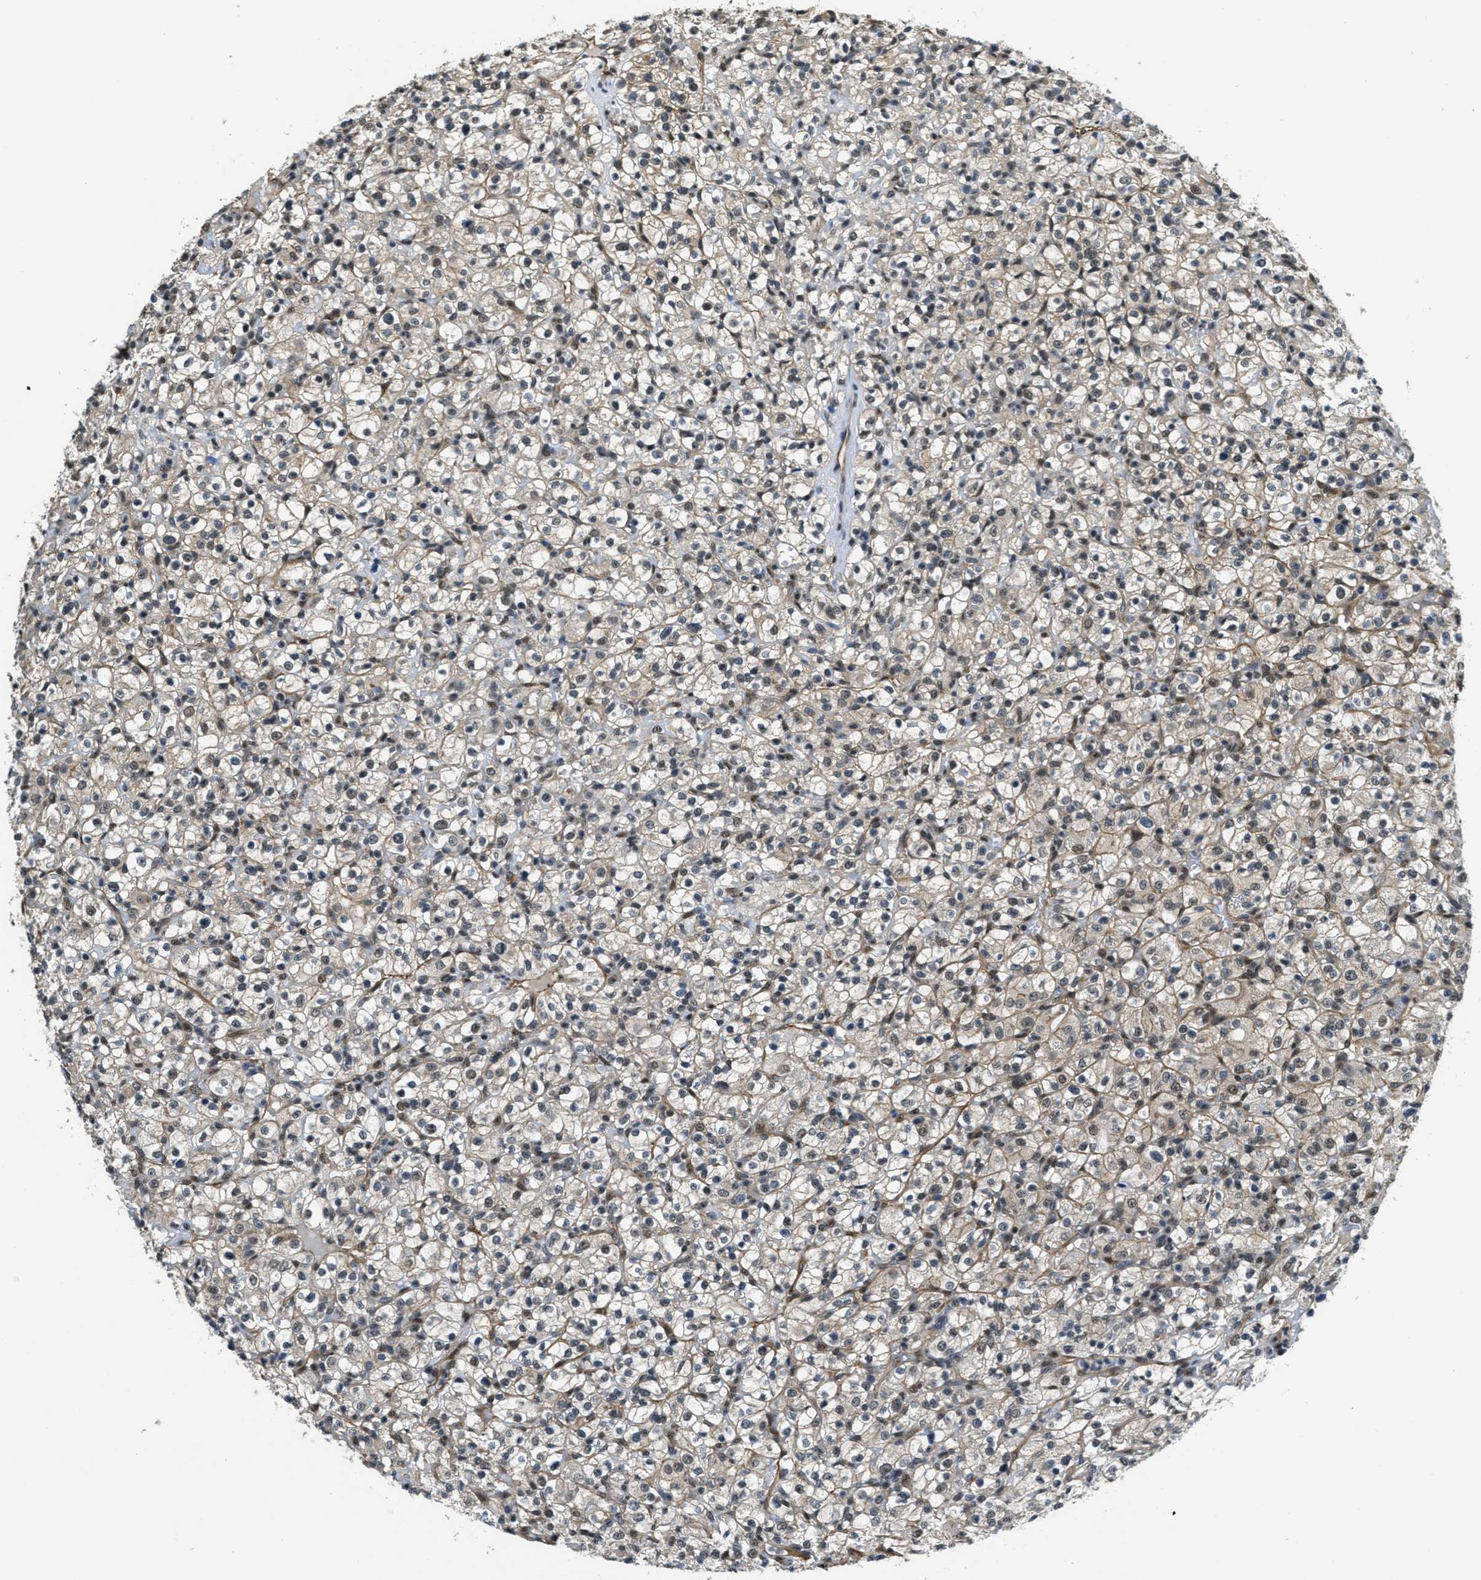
{"staining": {"intensity": "moderate", "quantity": "25%-75%", "location": "nuclear"}, "tissue": "renal cancer", "cell_type": "Tumor cells", "image_type": "cancer", "snomed": [{"axis": "morphology", "description": "Normal tissue, NOS"}, {"axis": "morphology", "description": "Adenocarcinoma, NOS"}, {"axis": "topography", "description": "Kidney"}], "caption": "A medium amount of moderate nuclear expression is seen in about 25%-75% of tumor cells in renal cancer (adenocarcinoma) tissue.", "gene": "CFAP36", "patient": {"sex": "female", "age": 72}}